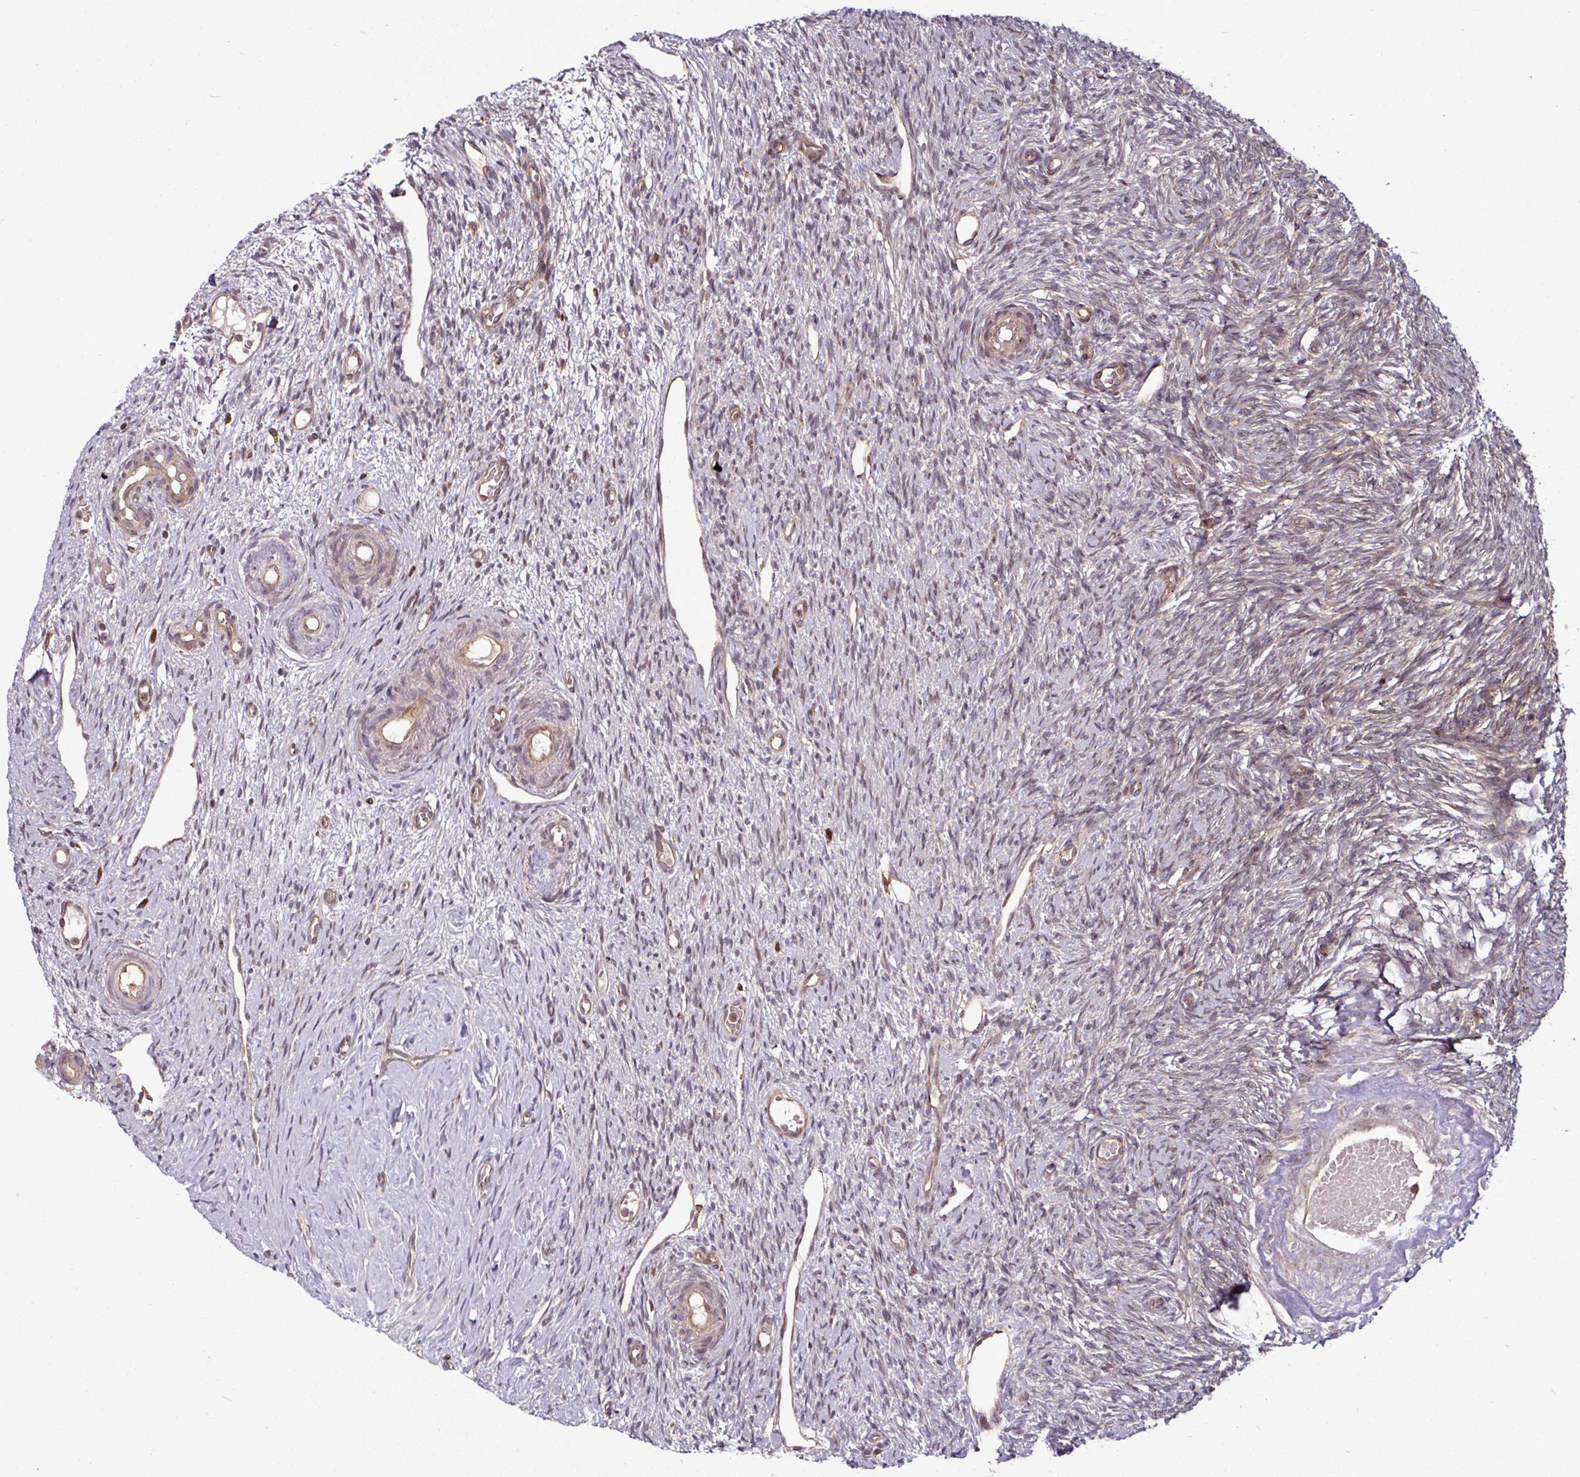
{"staining": {"intensity": "moderate", "quantity": ">75%", "location": "cytoplasmic/membranous"}, "tissue": "ovary", "cell_type": "Follicle cells", "image_type": "normal", "snomed": [{"axis": "morphology", "description": "Normal tissue, NOS"}, {"axis": "topography", "description": "Ovary"}], "caption": "About >75% of follicle cells in unremarkable ovary demonstrate moderate cytoplasmic/membranous protein staining as visualized by brown immunohistochemical staining.", "gene": "RAB5A", "patient": {"sex": "female", "age": 51}}